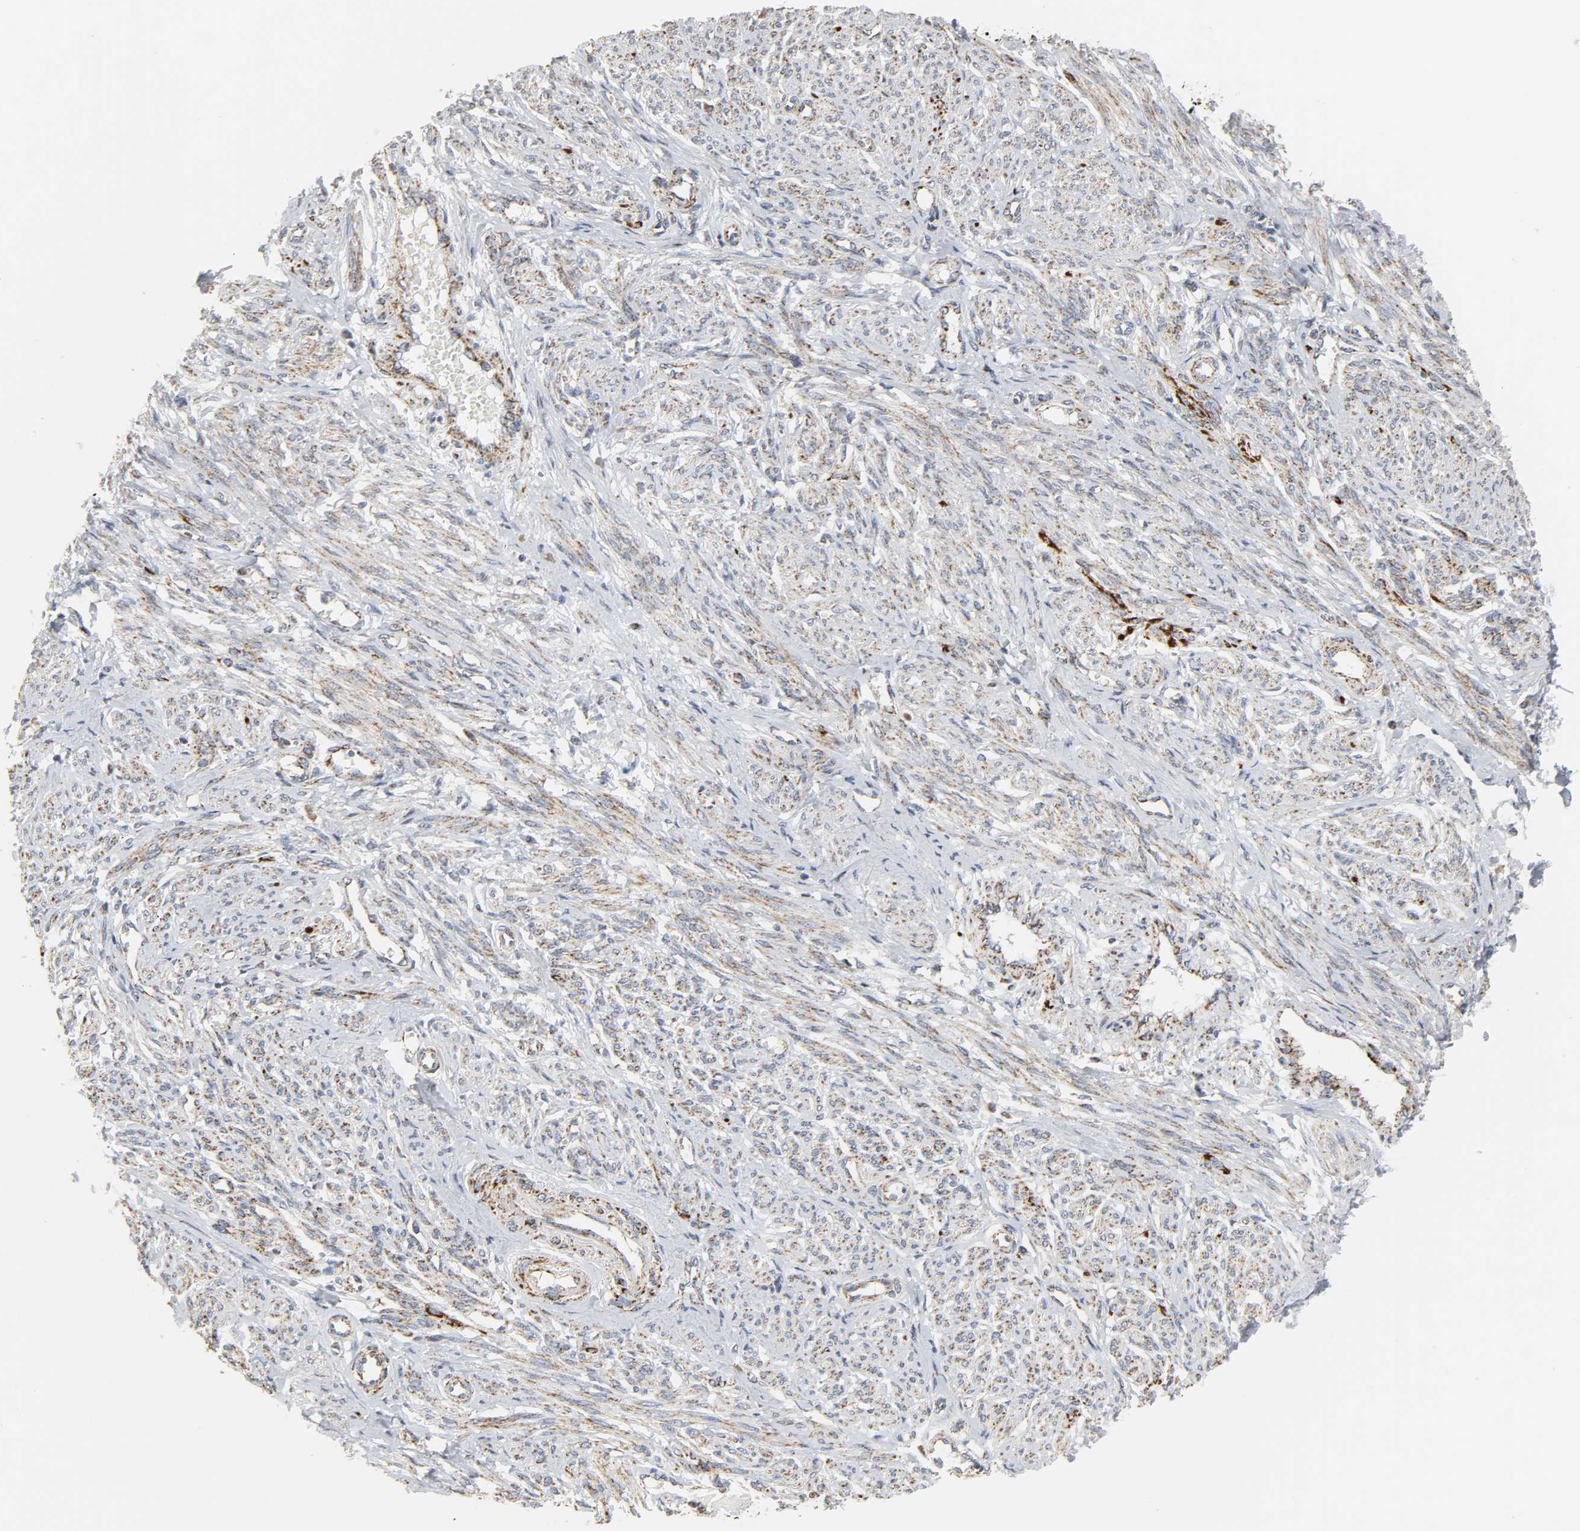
{"staining": {"intensity": "weak", "quantity": "25%-75%", "location": "cytoplasmic/membranous"}, "tissue": "smooth muscle", "cell_type": "Smooth muscle cells", "image_type": "normal", "snomed": [{"axis": "morphology", "description": "Normal tissue, NOS"}, {"axis": "topography", "description": "Smooth muscle"}], "caption": "Benign smooth muscle reveals weak cytoplasmic/membranous staining in about 25%-75% of smooth muscle cells, visualized by immunohistochemistry. (IHC, brightfield microscopy, high magnification).", "gene": "ACAT1", "patient": {"sex": "female", "age": 65}}